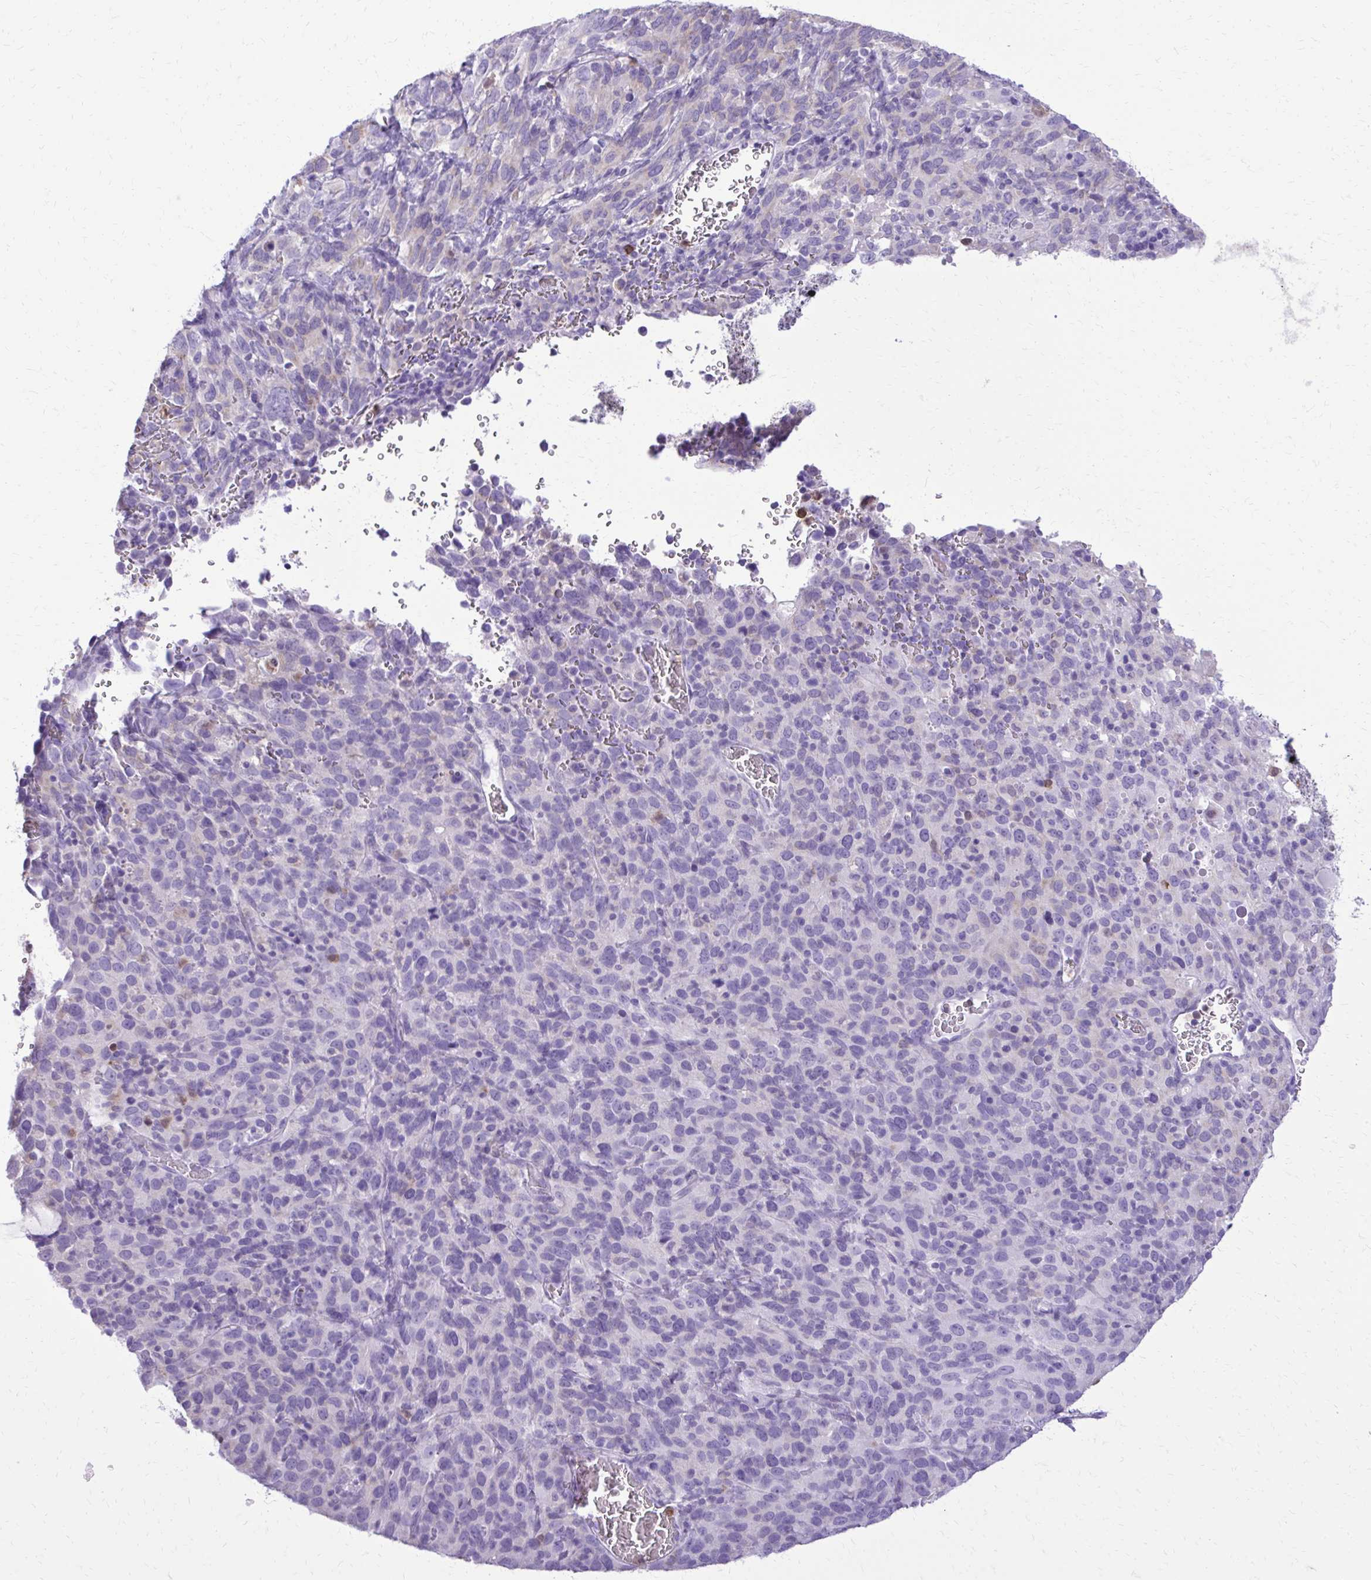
{"staining": {"intensity": "negative", "quantity": "none", "location": "none"}, "tissue": "cervical cancer", "cell_type": "Tumor cells", "image_type": "cancer", "snomed": [{"axis": "morphology", "description": "Normal tissue, NOS"}, {"axis": "morphology", "description": "Squamous cell carcinoma, NOS"}, {"axis": "topography", "description": "Cervix"}], "caption": "Immunohistochemistry photomicrograph of neoplastic tissue: human cervical squamous cell carcinoma stained with DAB (3,3'-diaminobenzidine) exhibits no significant protein expression in tumor cells.", "gene": "CAT", "patient": {"sex": "female", "age": 51}}